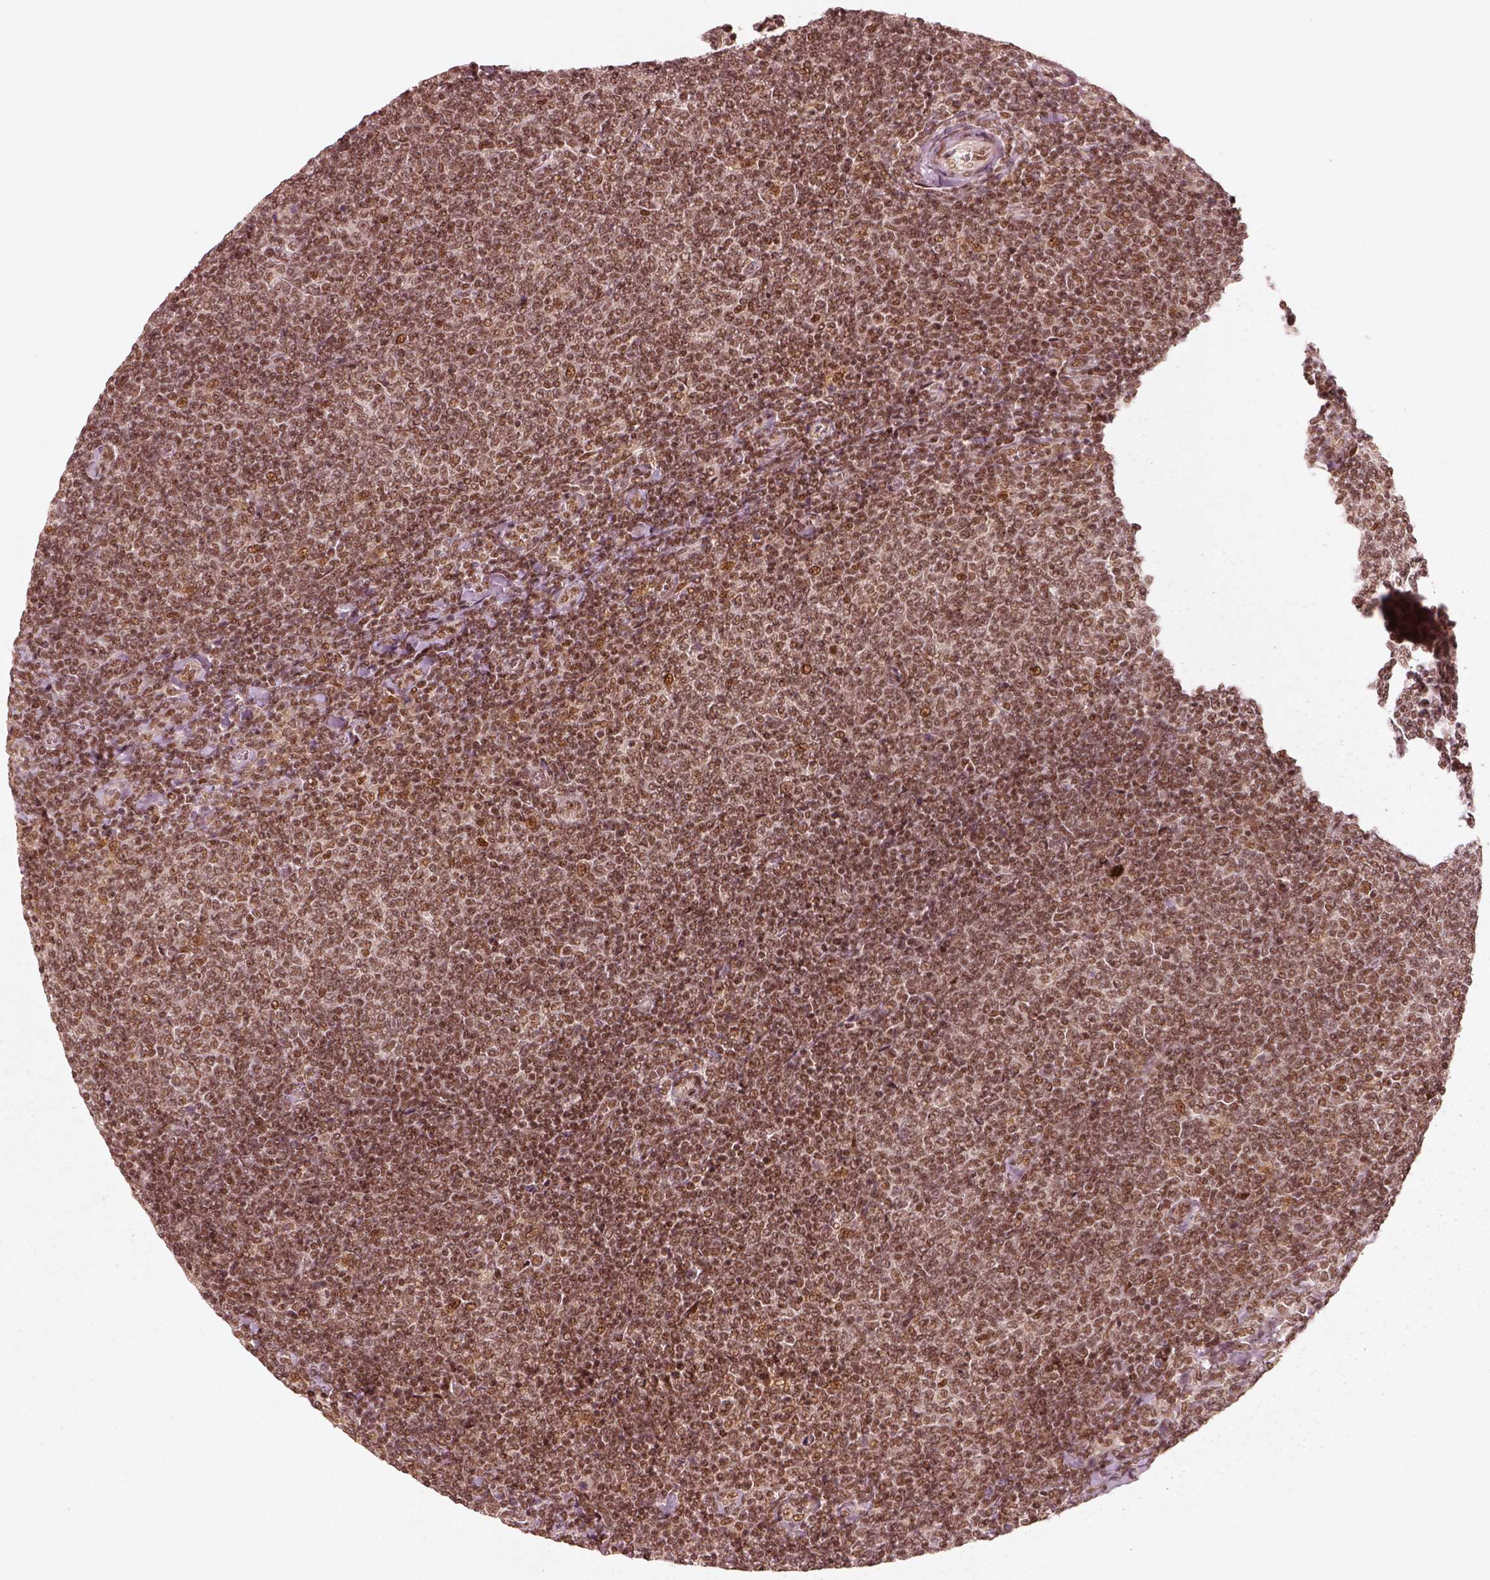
{"staining": {"intensity": "moderate", "quantity": ">75%", "location": "nuclear"}, "tissue": "lymphoma", "cell_type": "Tumor cells", "image_type": "cancer", "snomed": [{"axis": "morphology", "description": "Malignant lymphoma, non-Hodgkin's type, Low grade"}, {"axis": "topography", "description": "Lymph node"}], "caption": "An immunohistochemistry histopathology image of tumor tissue is shown. Protein staining in brown shows moderate nuclear positivity in low-grade malignant lymphoma, non-Hodgkin's type within tumor cells. (DAB (3,3'-diaminobenzidine) = brown stain, brightfield microscopy at high magnification).", "gene": "GMEB2", "patient": {"sex": "male", "age": 52}}